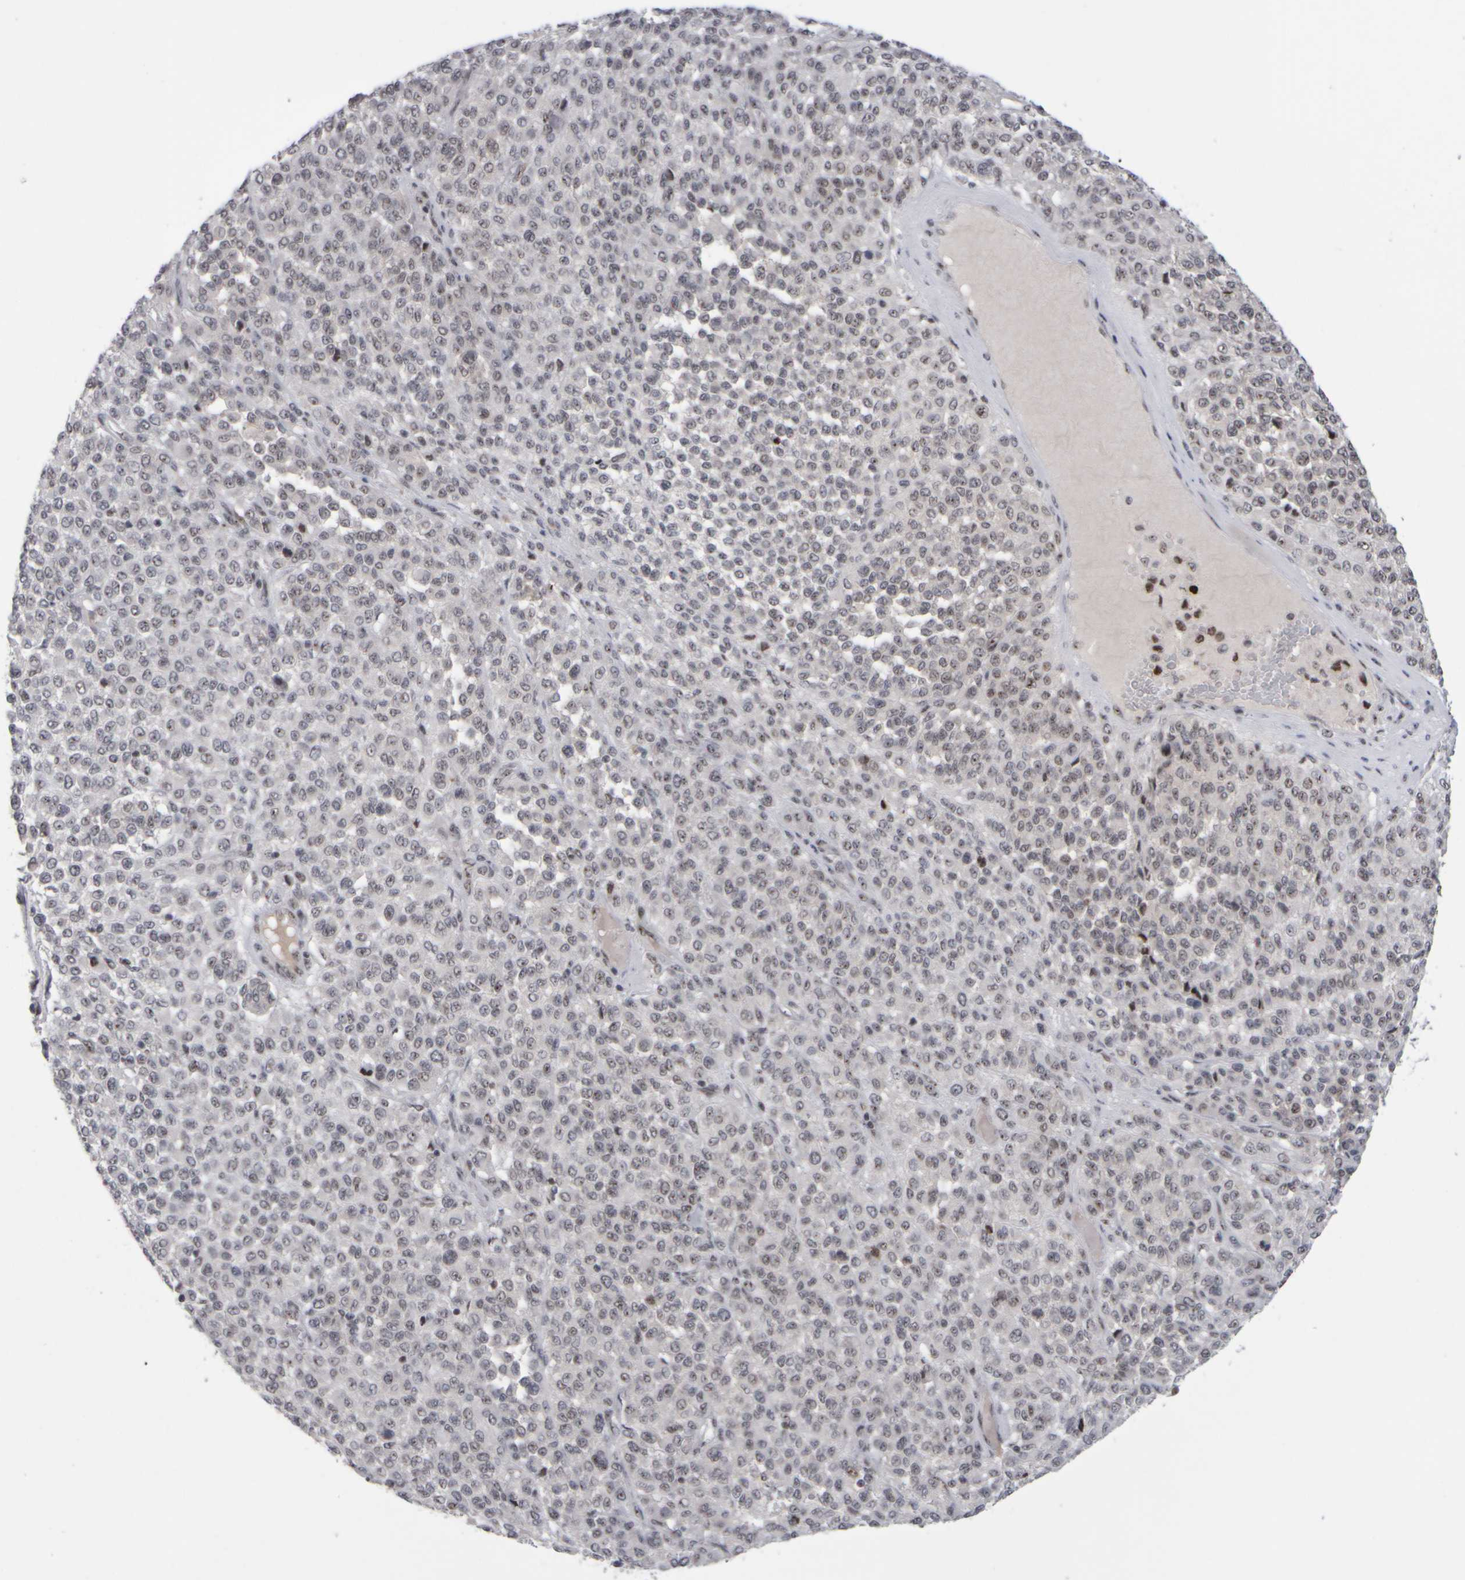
{"staining": {"intensity": "weak", "quantity": "<25%", "location": "nuclear"}, "tissue": "melanoma", "cell_type": "Tumor cells", "image_type": "cancer", "snomed": [{"axis": "morphology", "description": "Malignant melanoma, Metastatic site"}, {"axis": "topography", "description": "Pancreas"}], "caption": "Malignant melanoma (metastatic site) stained for a protein using immunohistochemistry (IHC) shows no positivity tumor cells.", "gene": "SURF6", "patient": {"sex": "female", "age": 30}}